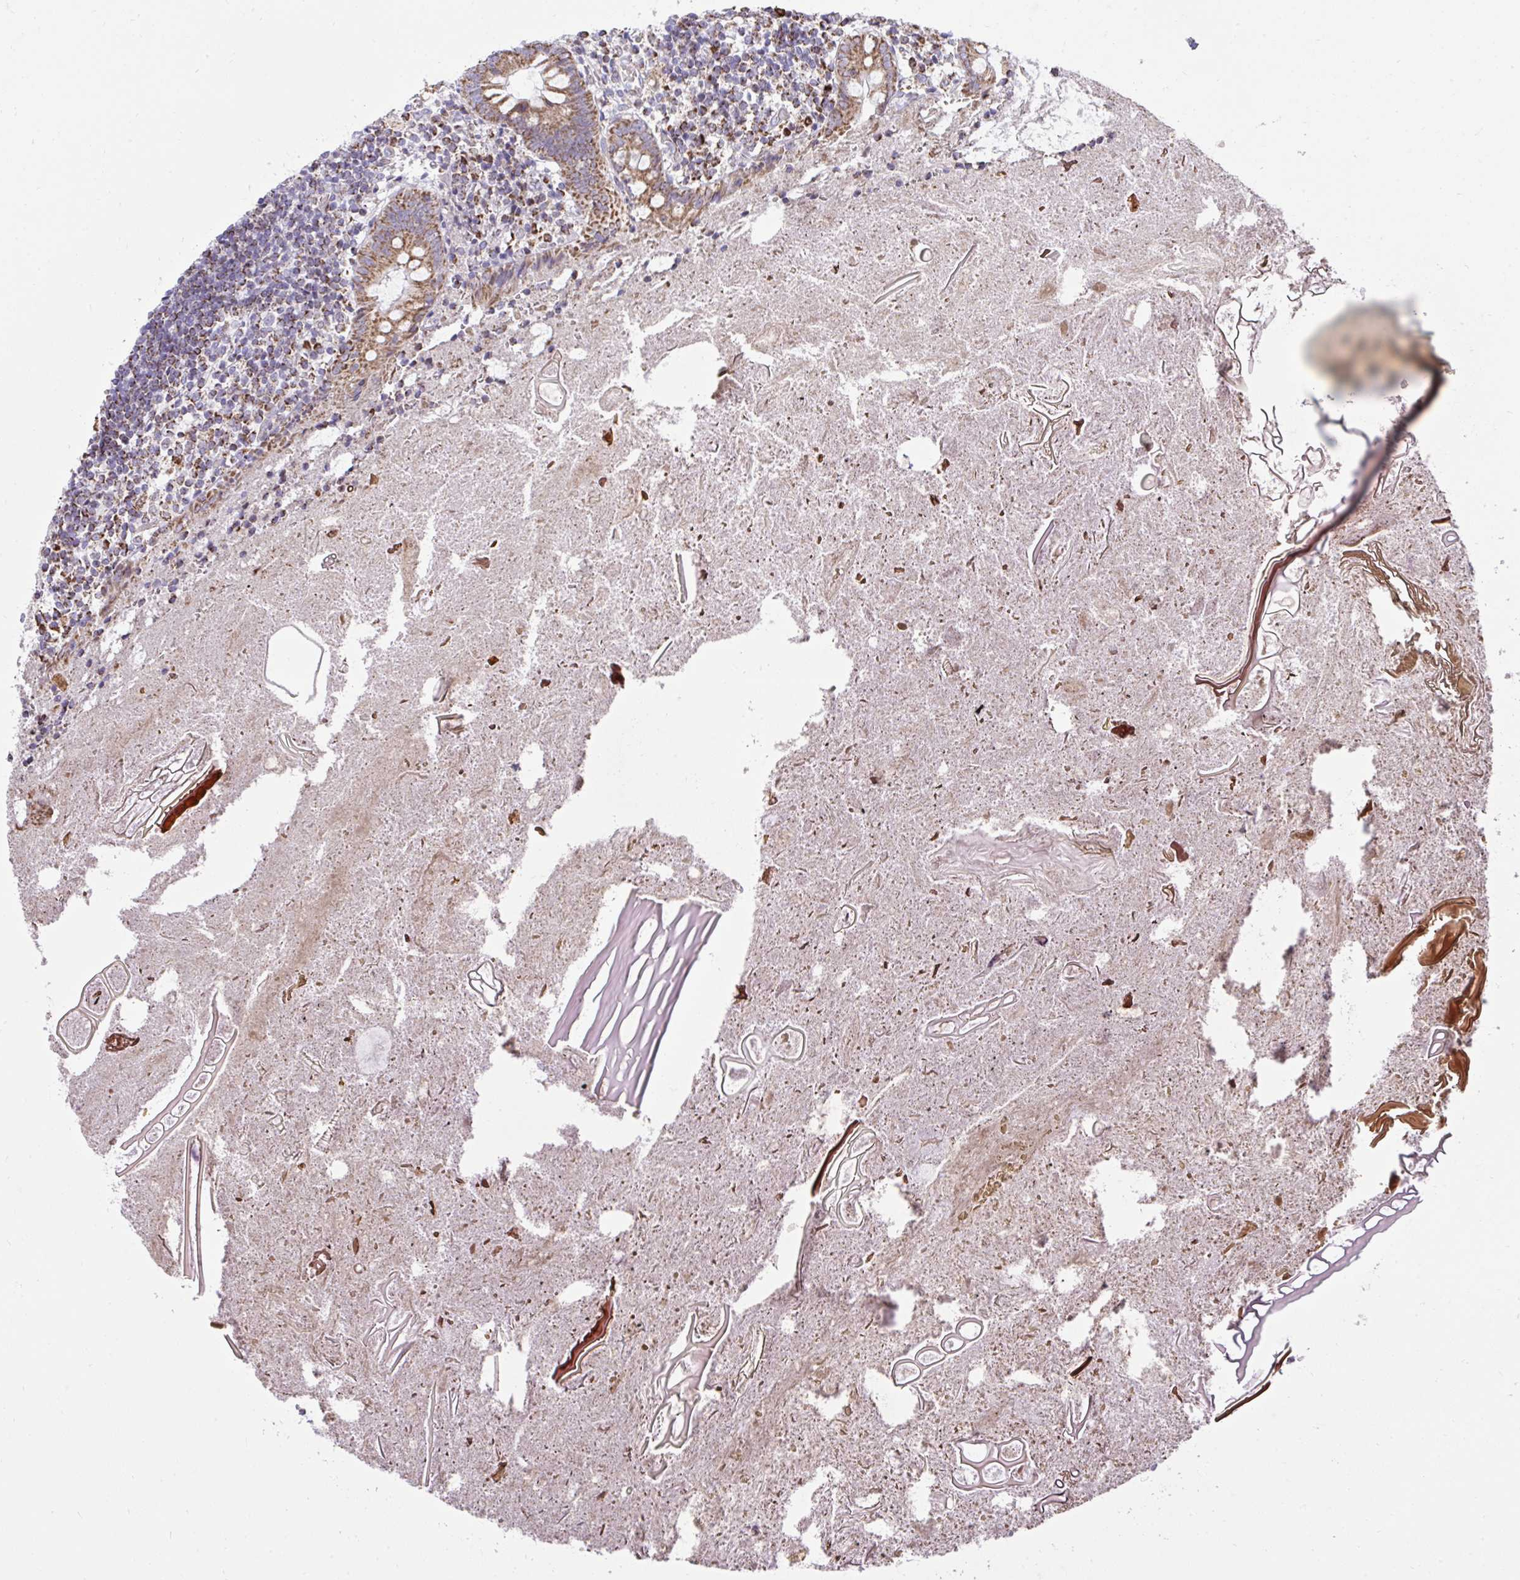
{"staining": {"intensity": "moderate", "quantity": ">75%", "location": "cytoplasmic/membranous"}, "tissue": "appendix", "cell_type": "Glandular cells", "image_type": "normal", "snomed": [{"axis": "morphology", "description": "Normal tissue, NOS"}, {"axis": "topography", "description": "Appendix"}], "caption": "Moderate cytoplasmic/membranous expression is identified in approximately >75% of glandular cells in normal appendix.", "gene": "ZNF362", "patient": {"sex": "female", "age": 17}}